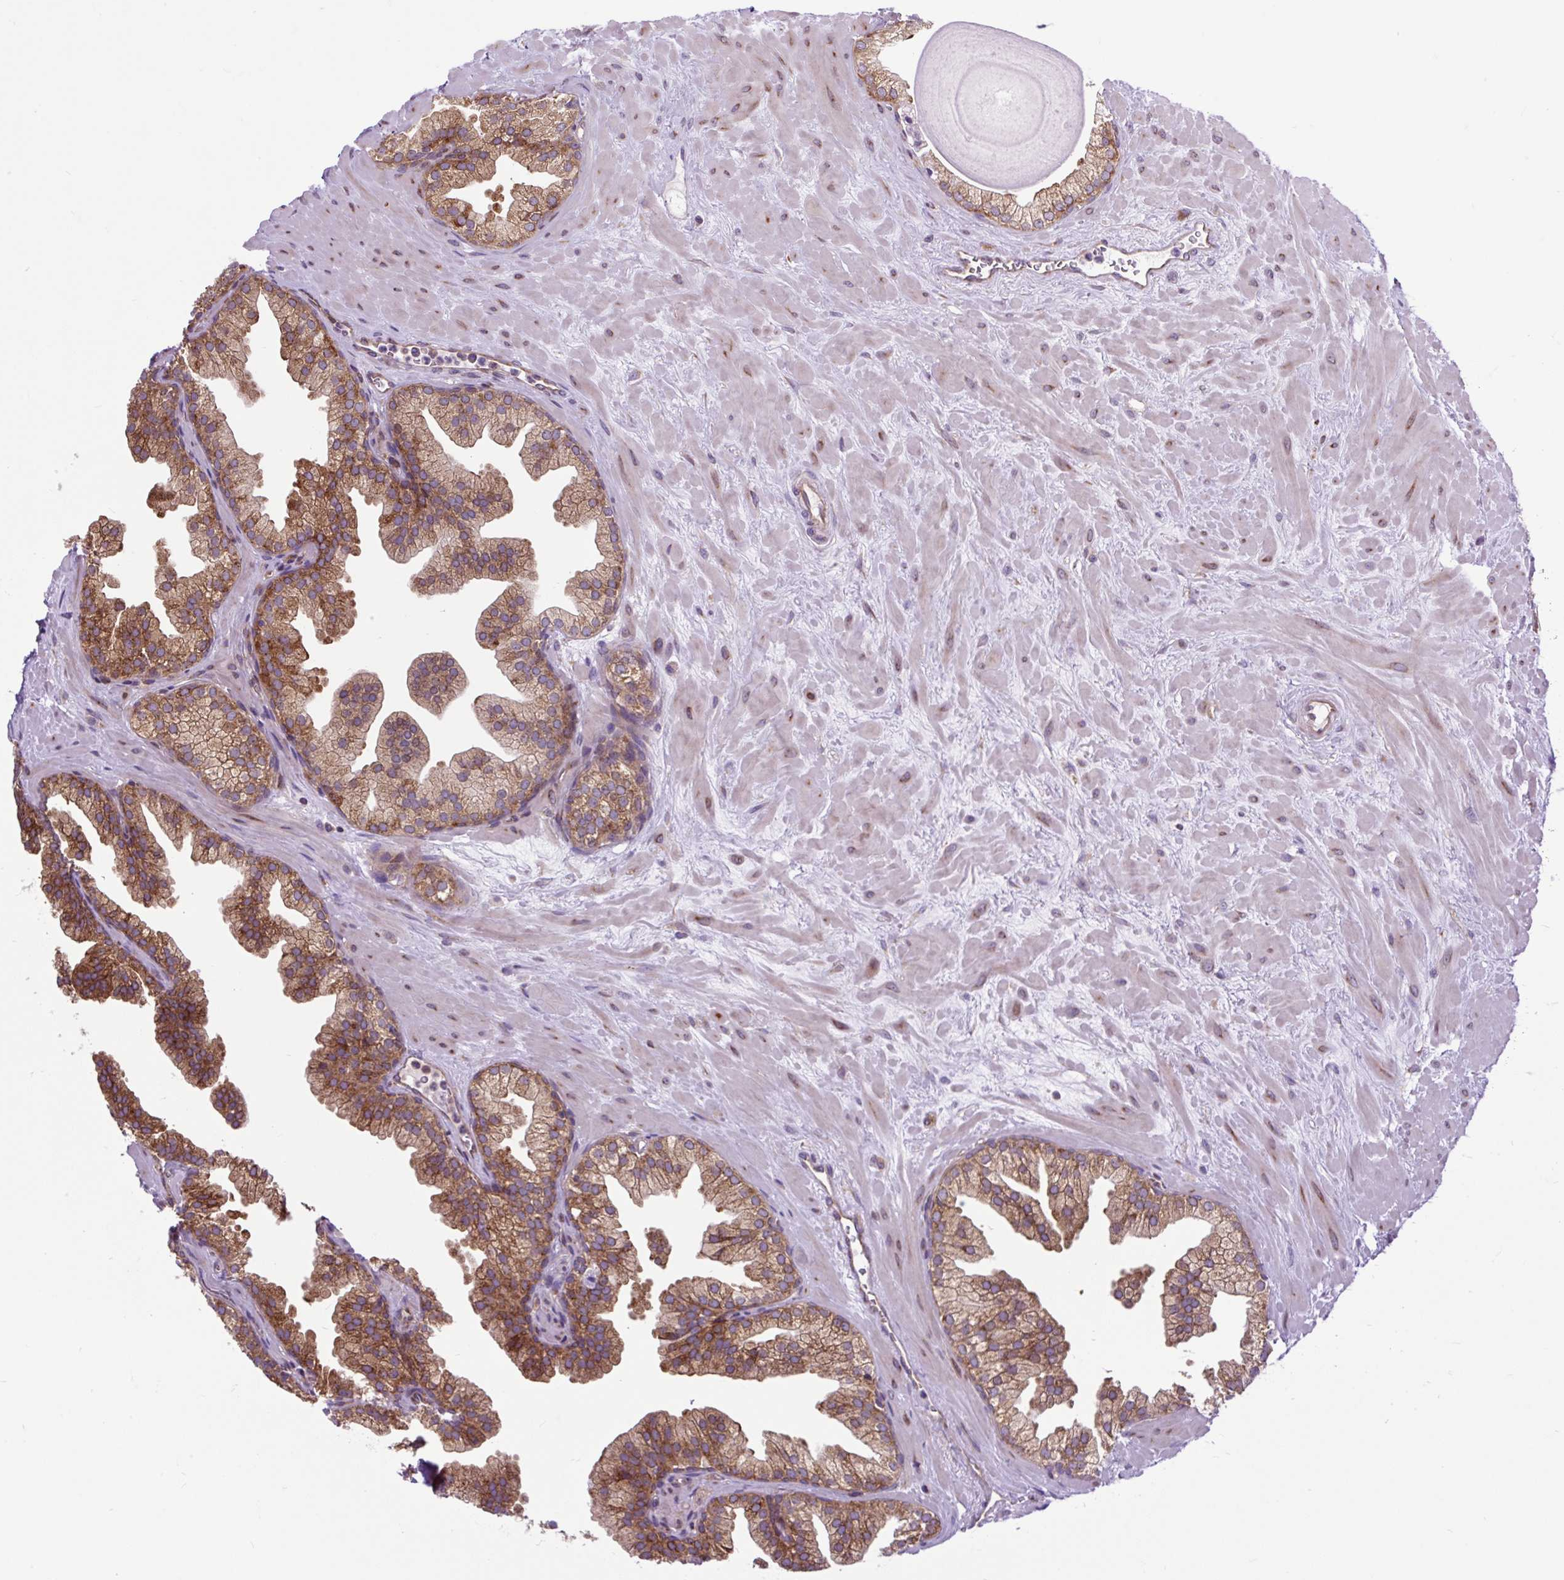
{"staining": {"intensity": "moderate", "quantity": ">75%", "location": "cytoplasmic/membranous"}, "tissue": "prostate", "cell_type": "Glandular cells", "image_type": "normal", "snomed": [{"axis": "morphology", "description": "Normal tissue, NOS"}, {"axis": "topography", "description": "Prostate"}, {"axis": "topography", "description": "Peripheral nerve tissue"}], "caption": "Human prostate stained for a protein (brown) exhibits moderate cytoplasmic/membranous positive expression in about >75% of glandular cells.", "gene": "TRIM17", "patient": {"sex": "male", "age": 61}}